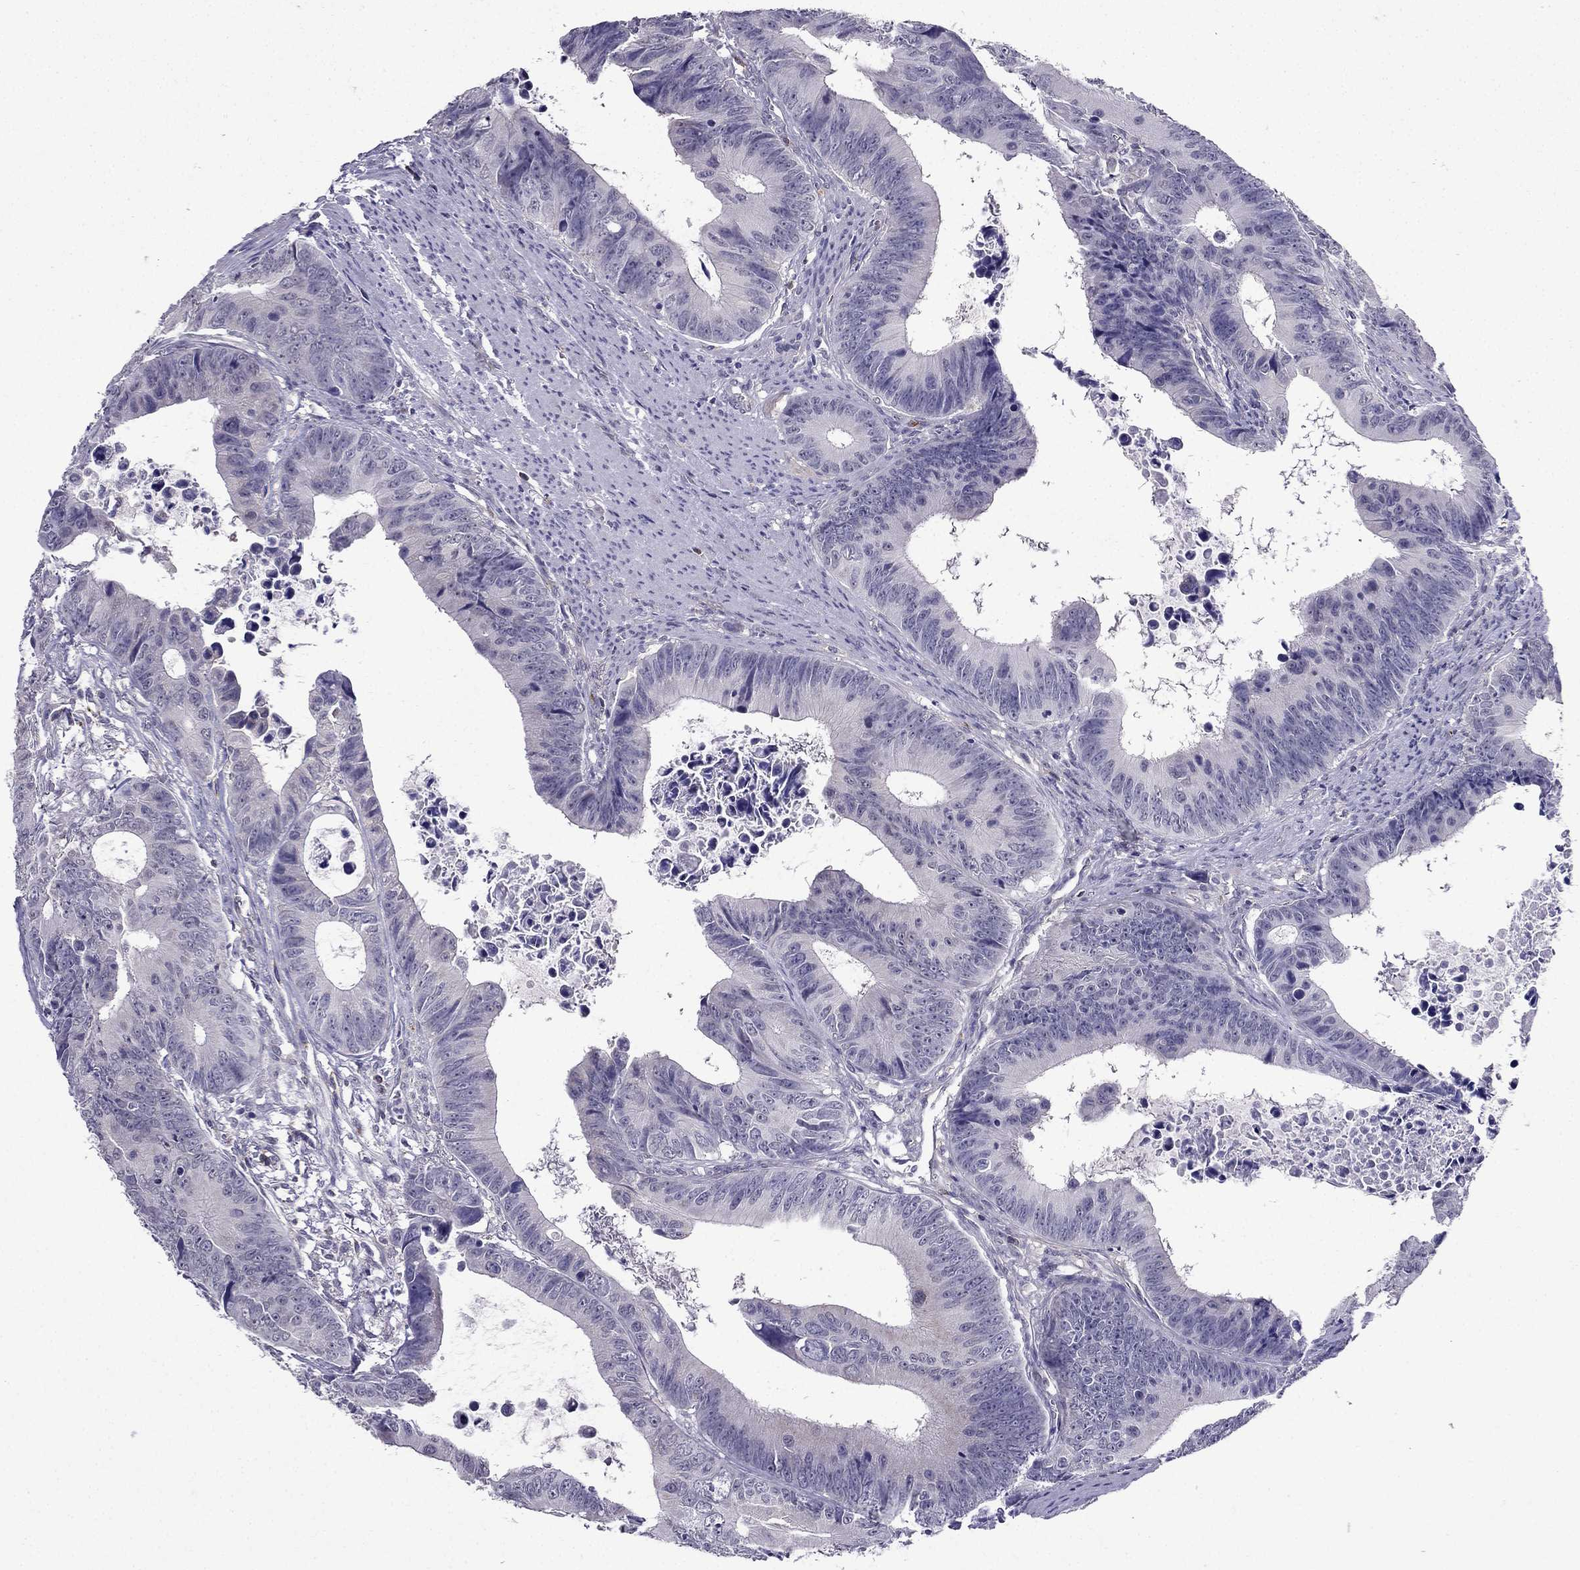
{"staining": {"intensity": "negative", "quantity": "none", "location": "none"}, "tissue": "colorectal cancer", "cell_type": "Tumor cells", "image_type": "cancer", "snomed": [{"axis": "morphology", "description": "Adenocarcinoma, NOS"}, {"axis": "topography", "description": "Colon"}], "caption": "Immunohistochemical staining of human colorectal adenocarcinoma demonstrates no significant expression in tumor cells.", "gene": "AAK1", "patient": {"sex": "female", "age": 87}}